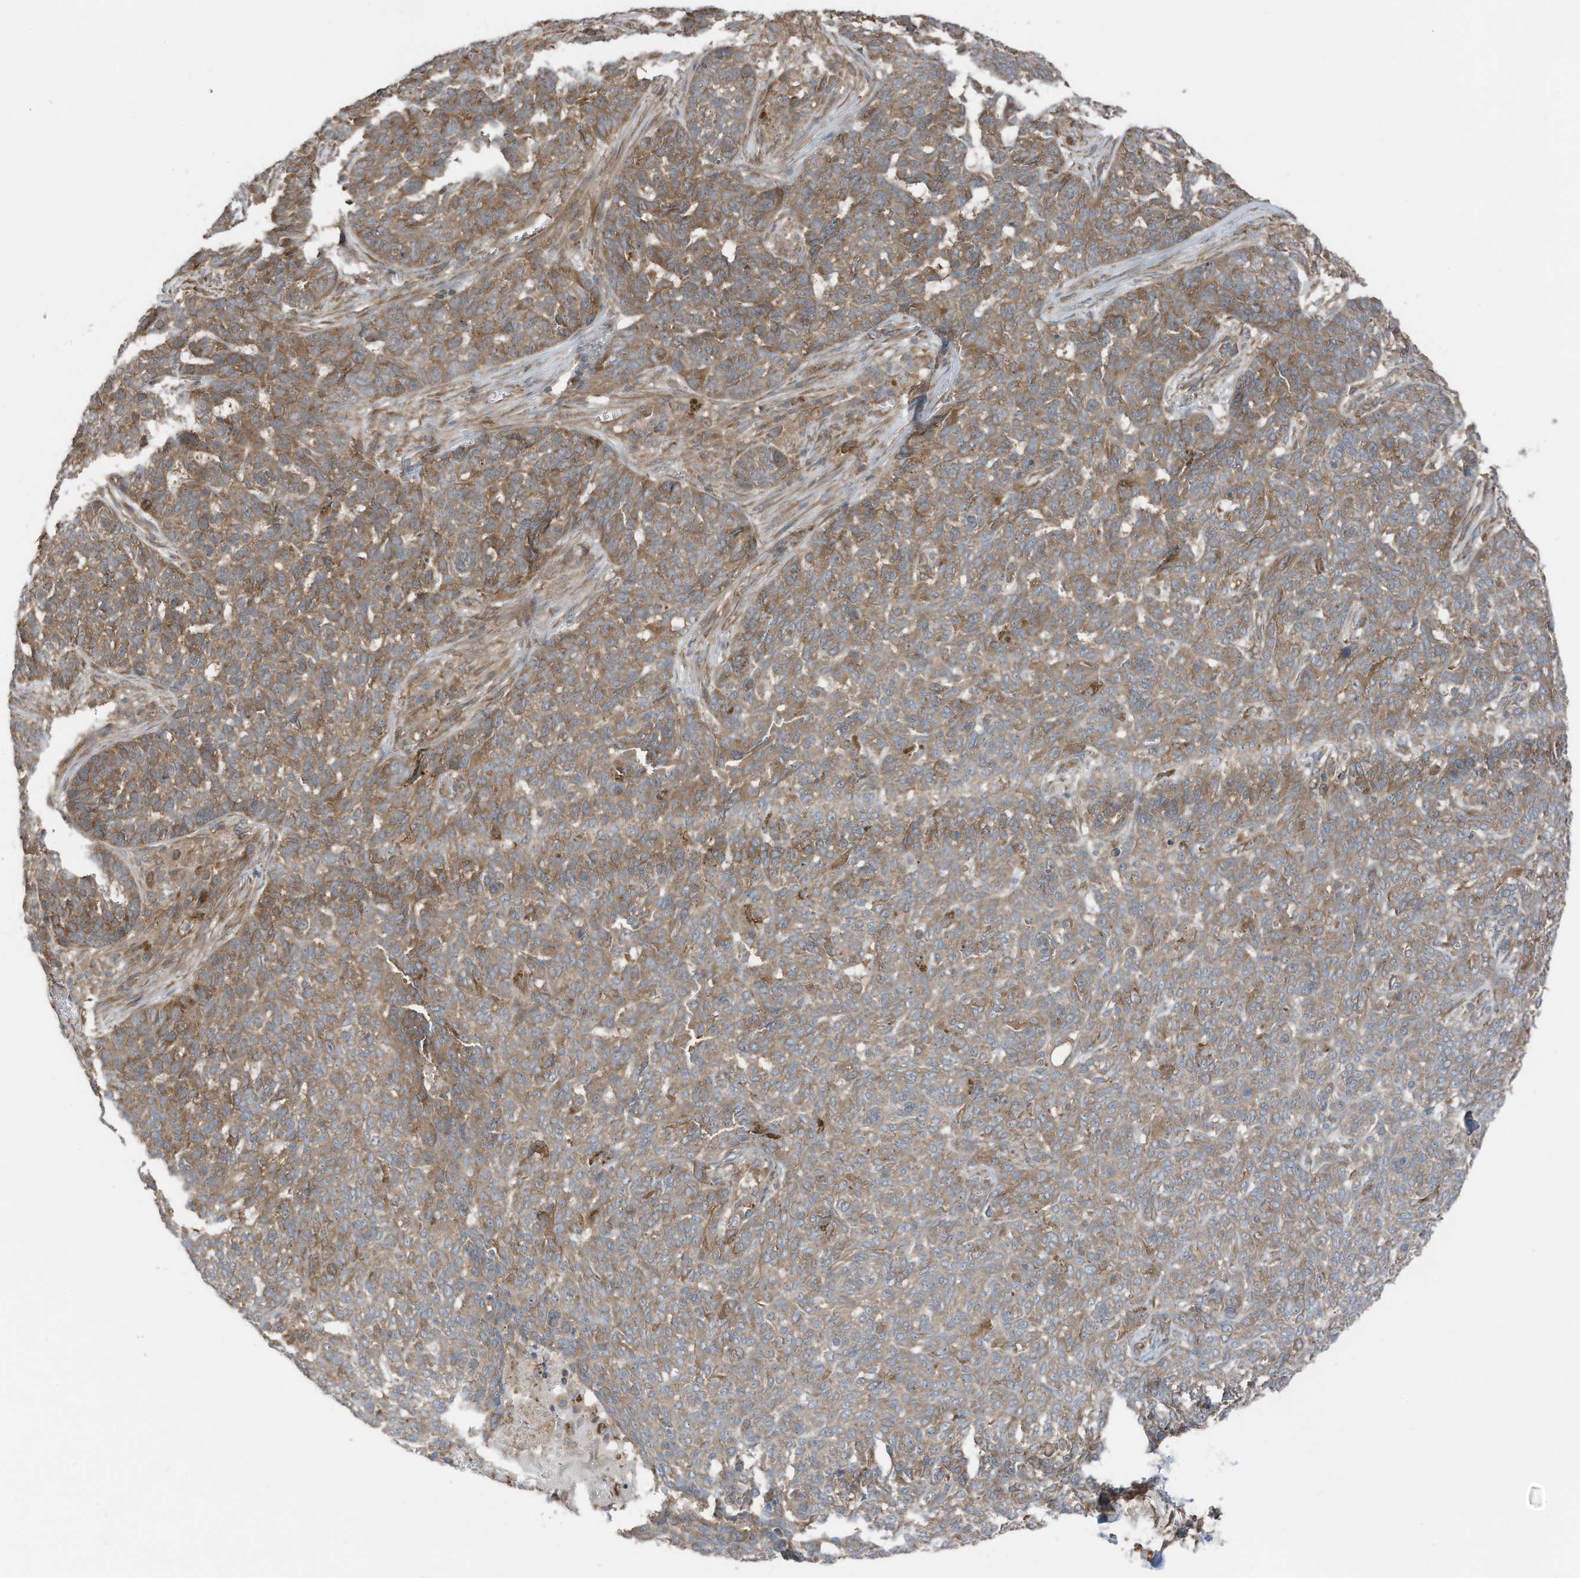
{"staining": {"intensity": "moderate", "quantity": ">75%", "location": "cytoplasmic/membranous"}, "tissue": "skin cancer", "cell_type": "Tumor cells", "image_type": "cancer", "snomed": [{"axis": "morphology", "description": "Basal cell carcinoma"}, {"axis": "topography", "description": "Skin"}], "caption": "Human skin cancer (basal cell carcinoma) stained with a protein marker displays moderate staining in tumor cells.", "gene": "TXNDC9", "patient": {"sex": "male", "age": 85}}